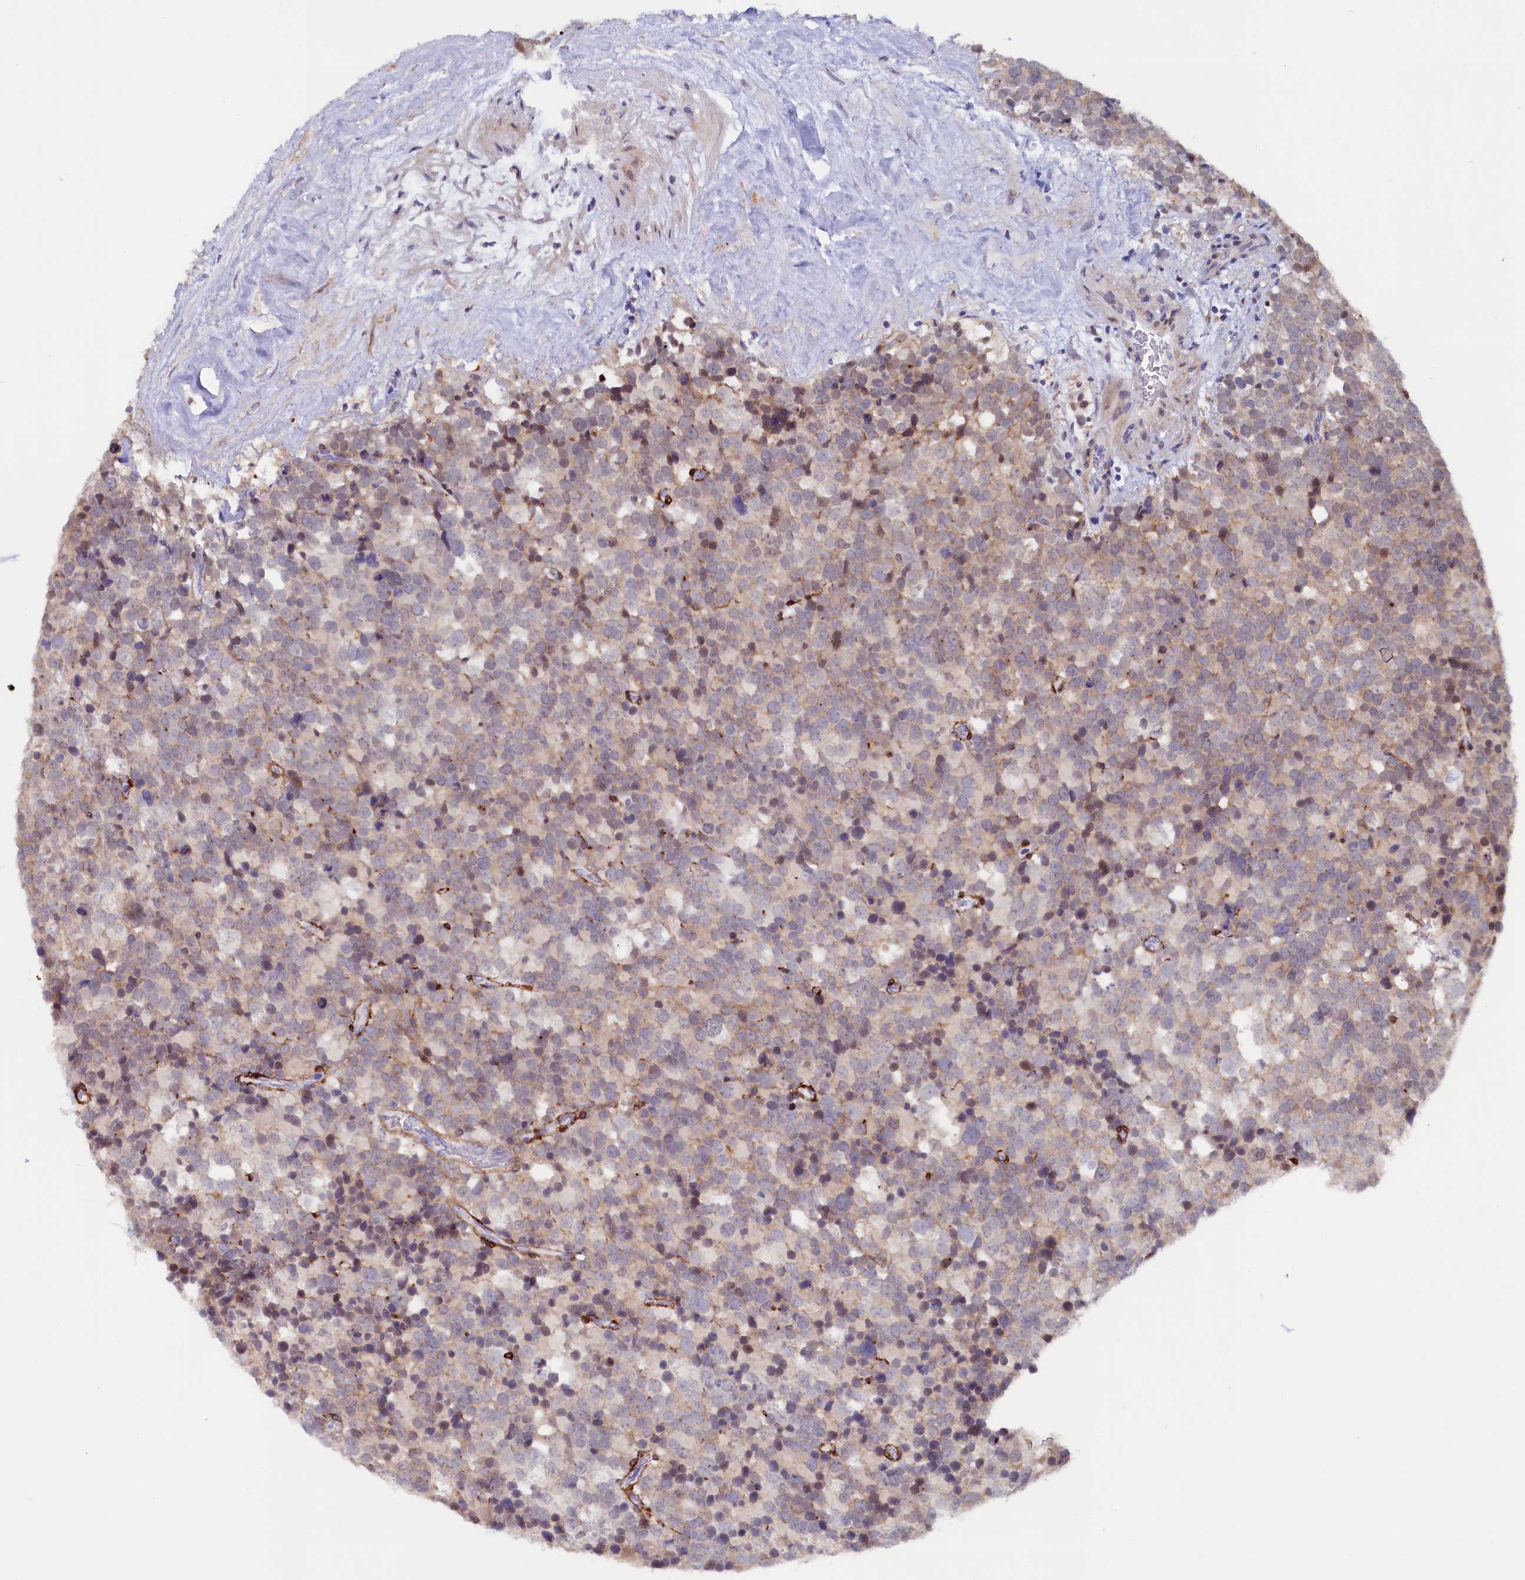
{"staining": {"intensity": "weak", "quantity": "<25%", "location": "cytoplasmic/membranous"}, "tissue": "testis cancer", "cell_type": "Tumor cells", "image_type": "cancer", "snomed": [{"axis": "morphology", "description": "Seminoma, NOS"}, {"axis": "topography", "description": "Testis"}], "caption": "Tumor cells are negative for brown protein staining in testis cancer (seminoma).", "gene": "PACSIN3", "patient": {"sex": "male", "age": 71}}